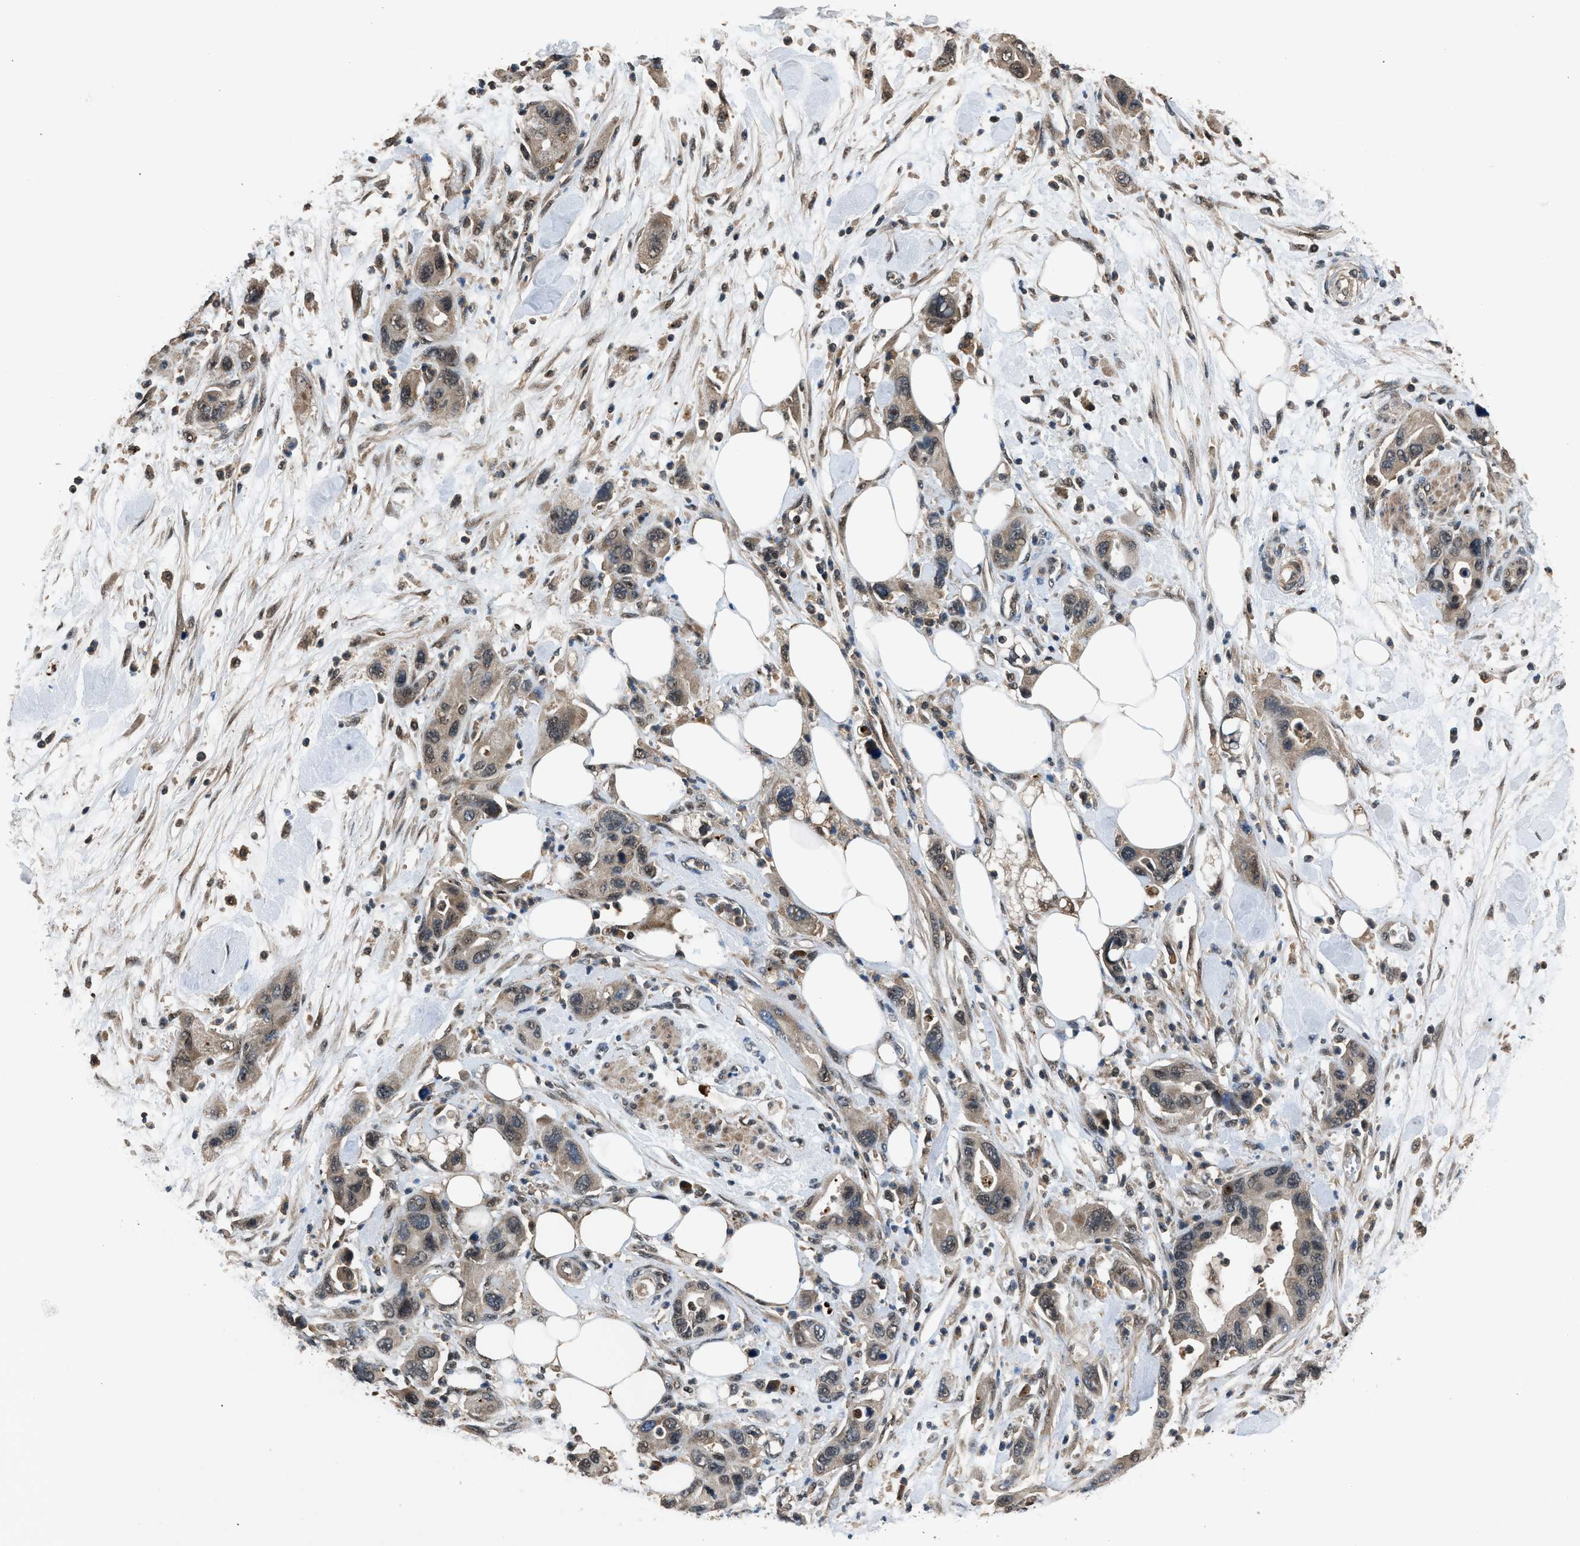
{"staining": {"intensity": "weak", "quantity": ">75%", "location": "cytoplasmic/membranous,nuclear"}, "tissue": "pancreatic cancer", "cell_type": "Tumor cells", "image_type": "cancer", "snomed": [{"axis": "morphology", "description": "Normal tissue, NOS"}, {"axis": "morphology", "description": "Adenocarcinoma, NOS"}, {"axis": "topography", "description": "Pancreas"}], "caption": "Pancreatic adenocarcinoma stained with immunohistochemistry (IHC) demonstrates weak cytoplasmic/membranous and nuclear positivity in about >75% of tumor cells. (Brightfield microscopy of DAB IHC at high magnification).", "gene": "SLC15A4", "patient": {"sex": "female", "age": 71}}